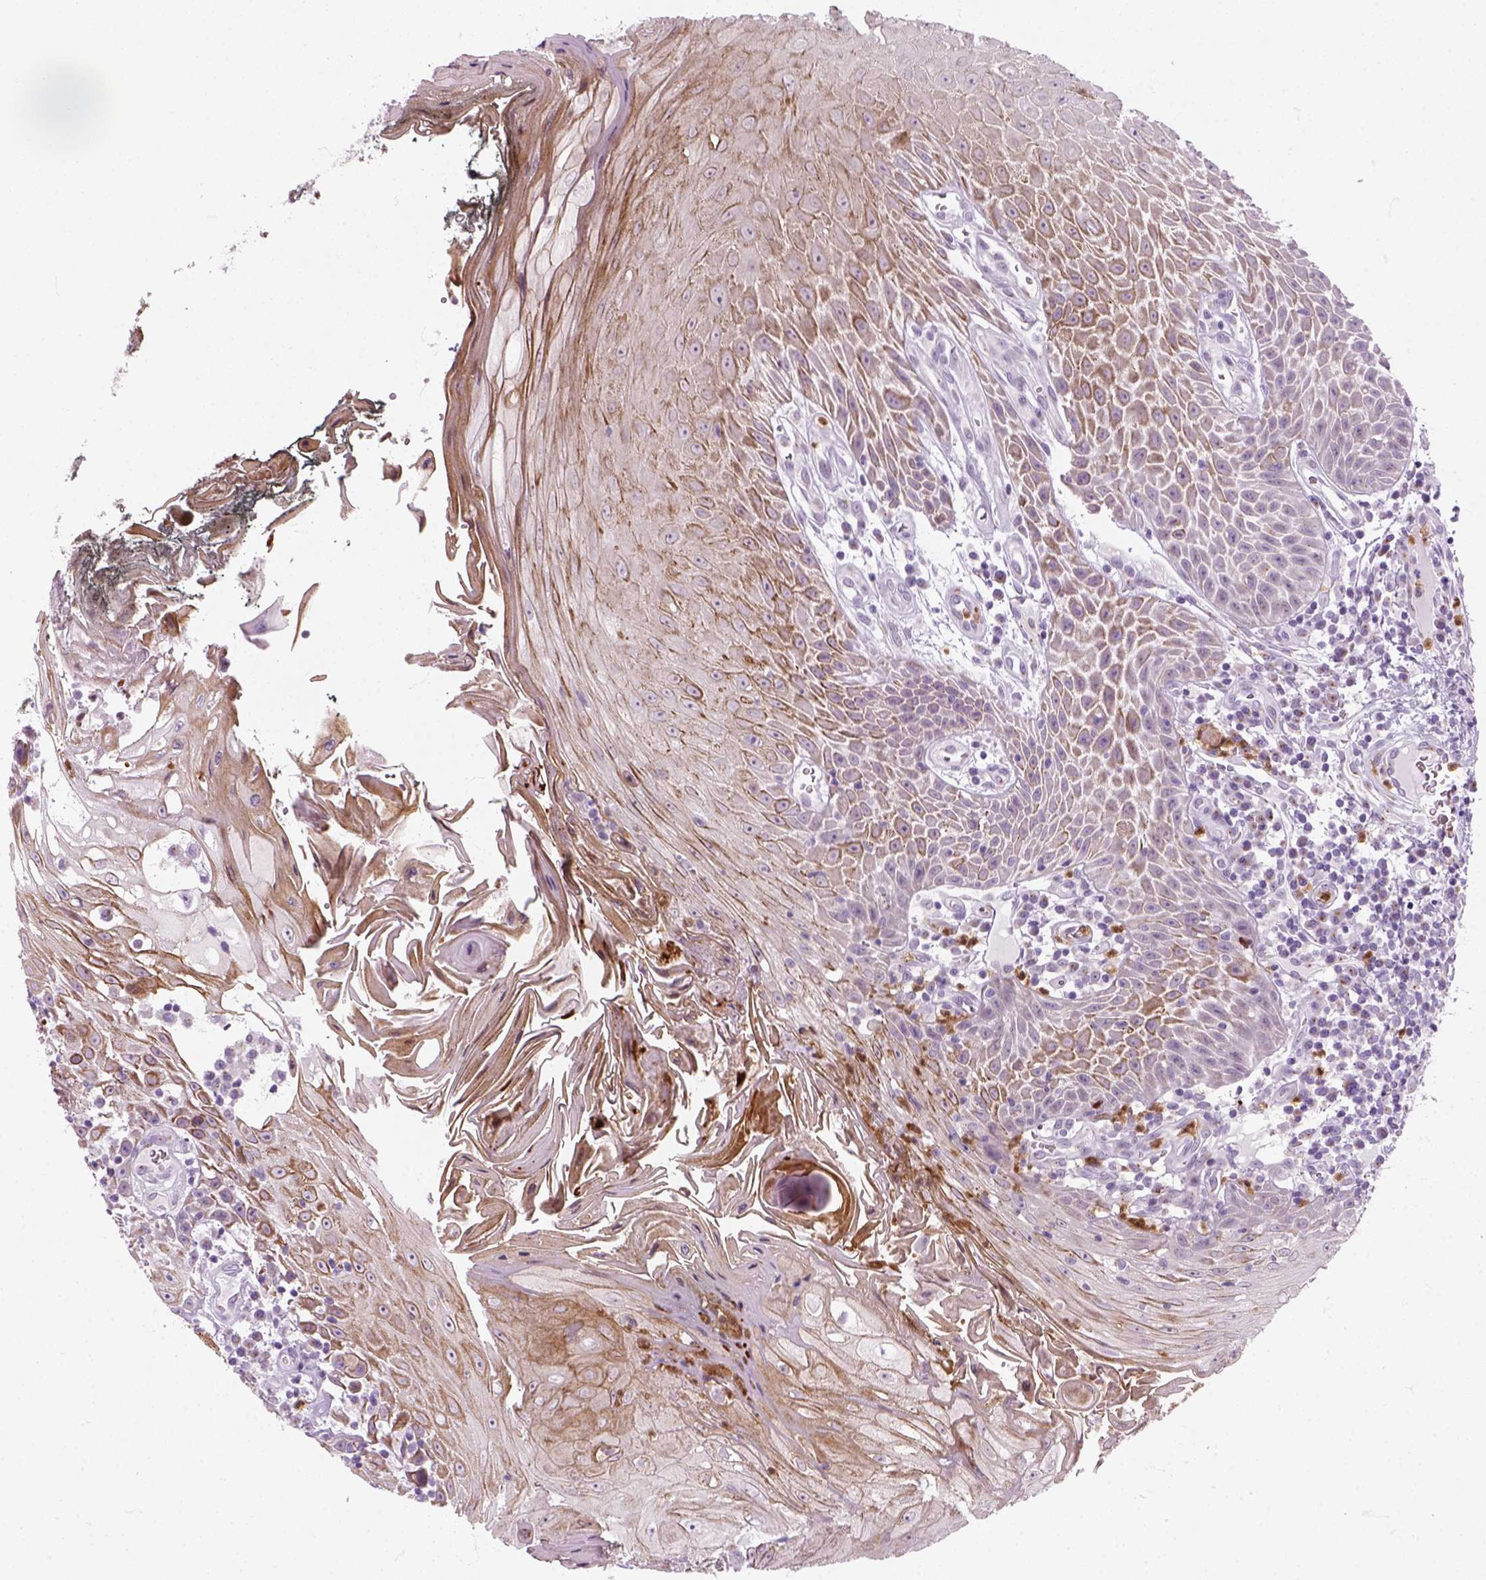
{"staining": {"intensity": "moderate", "quantity": "25%-75%", "location": "cytoplasmic/membranous"}, "tissue": "head and neck cancer", "cell_type": "Tumor cells", "image_type": "cancer", "snomed": [{"axis": "morphology", "description": "Squamous cell carcinoma, NOS"}, {"axis": "topography", "description": "Head-Neck"}], "caption": "Moderate cytoplasmic/membranous positivity for a protein is present in approximately 25%-75% of tumor cells of head and neck squamous cell carcinoma using IHC.", "gene": "IL4", "patient": {"sex": "male", "age": 52}}